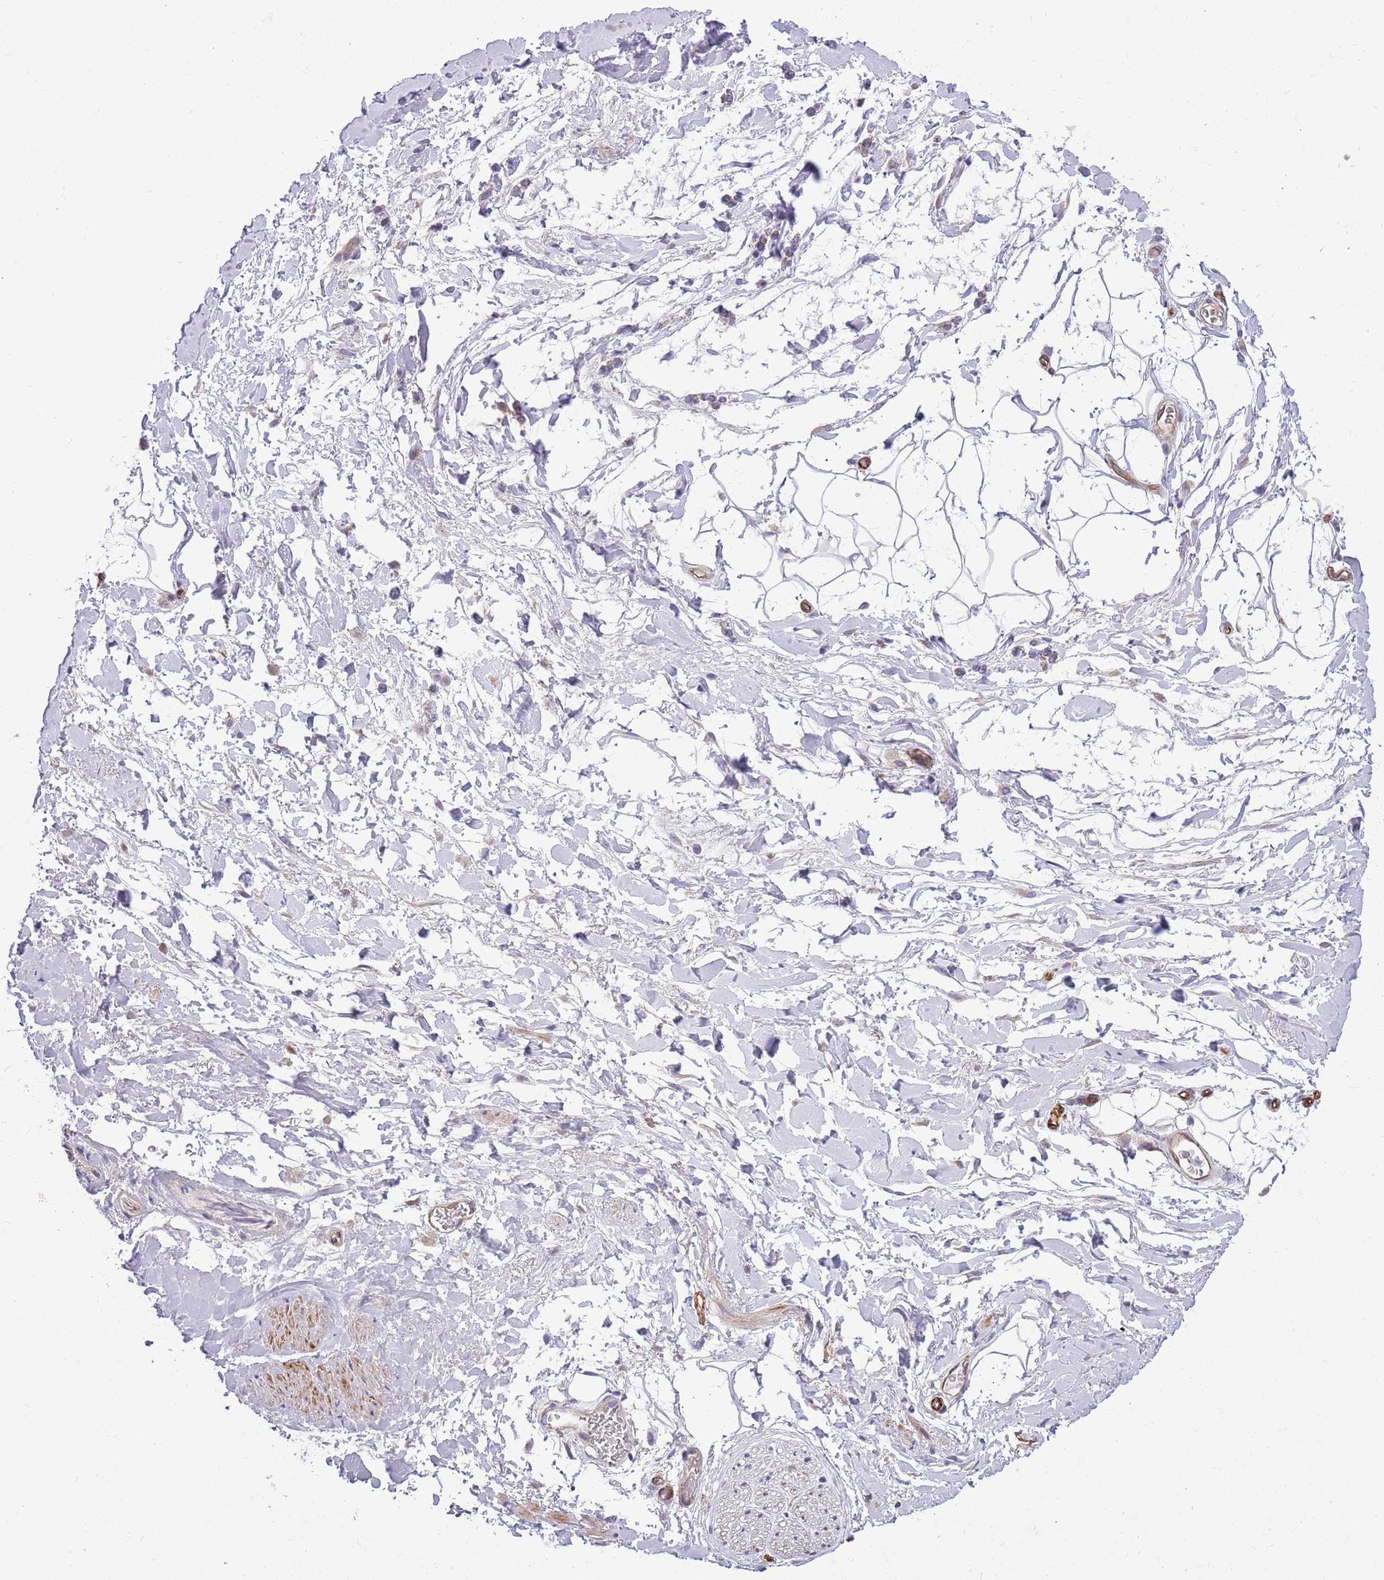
{"staining": {"intensity": "weak", "quantity": "<25%", "location": "cytoplasmic/membranous"}, "tissue": "adipose tissue", "cell_type": "Adipocytes", "image_type": "normal", "snomed": [{"axis": "morphology", "description": "Normal tissue, NOS"}, {"axis": "morphology", "description": "Adenocarcinoma, NOS"}, {"axis": "topography", "description": "Rectum"}, {"axis": "topography", "description": "Vagina"}, {"axis": "topography", "description": "Peripheral nerve tissue"}], "caption": "High magnification brightfield microscopy of normal adipose tissue stained with DAB (3,3'-diaminobenzidine) (brown) and counterstained with hematoxylin (blue): adipocytes show no significant expression. (DAB immunohistochemistry (IHC), high magnification).", "gene": "GAS2L3", "patient": {"sex": "female", "age": 71}}